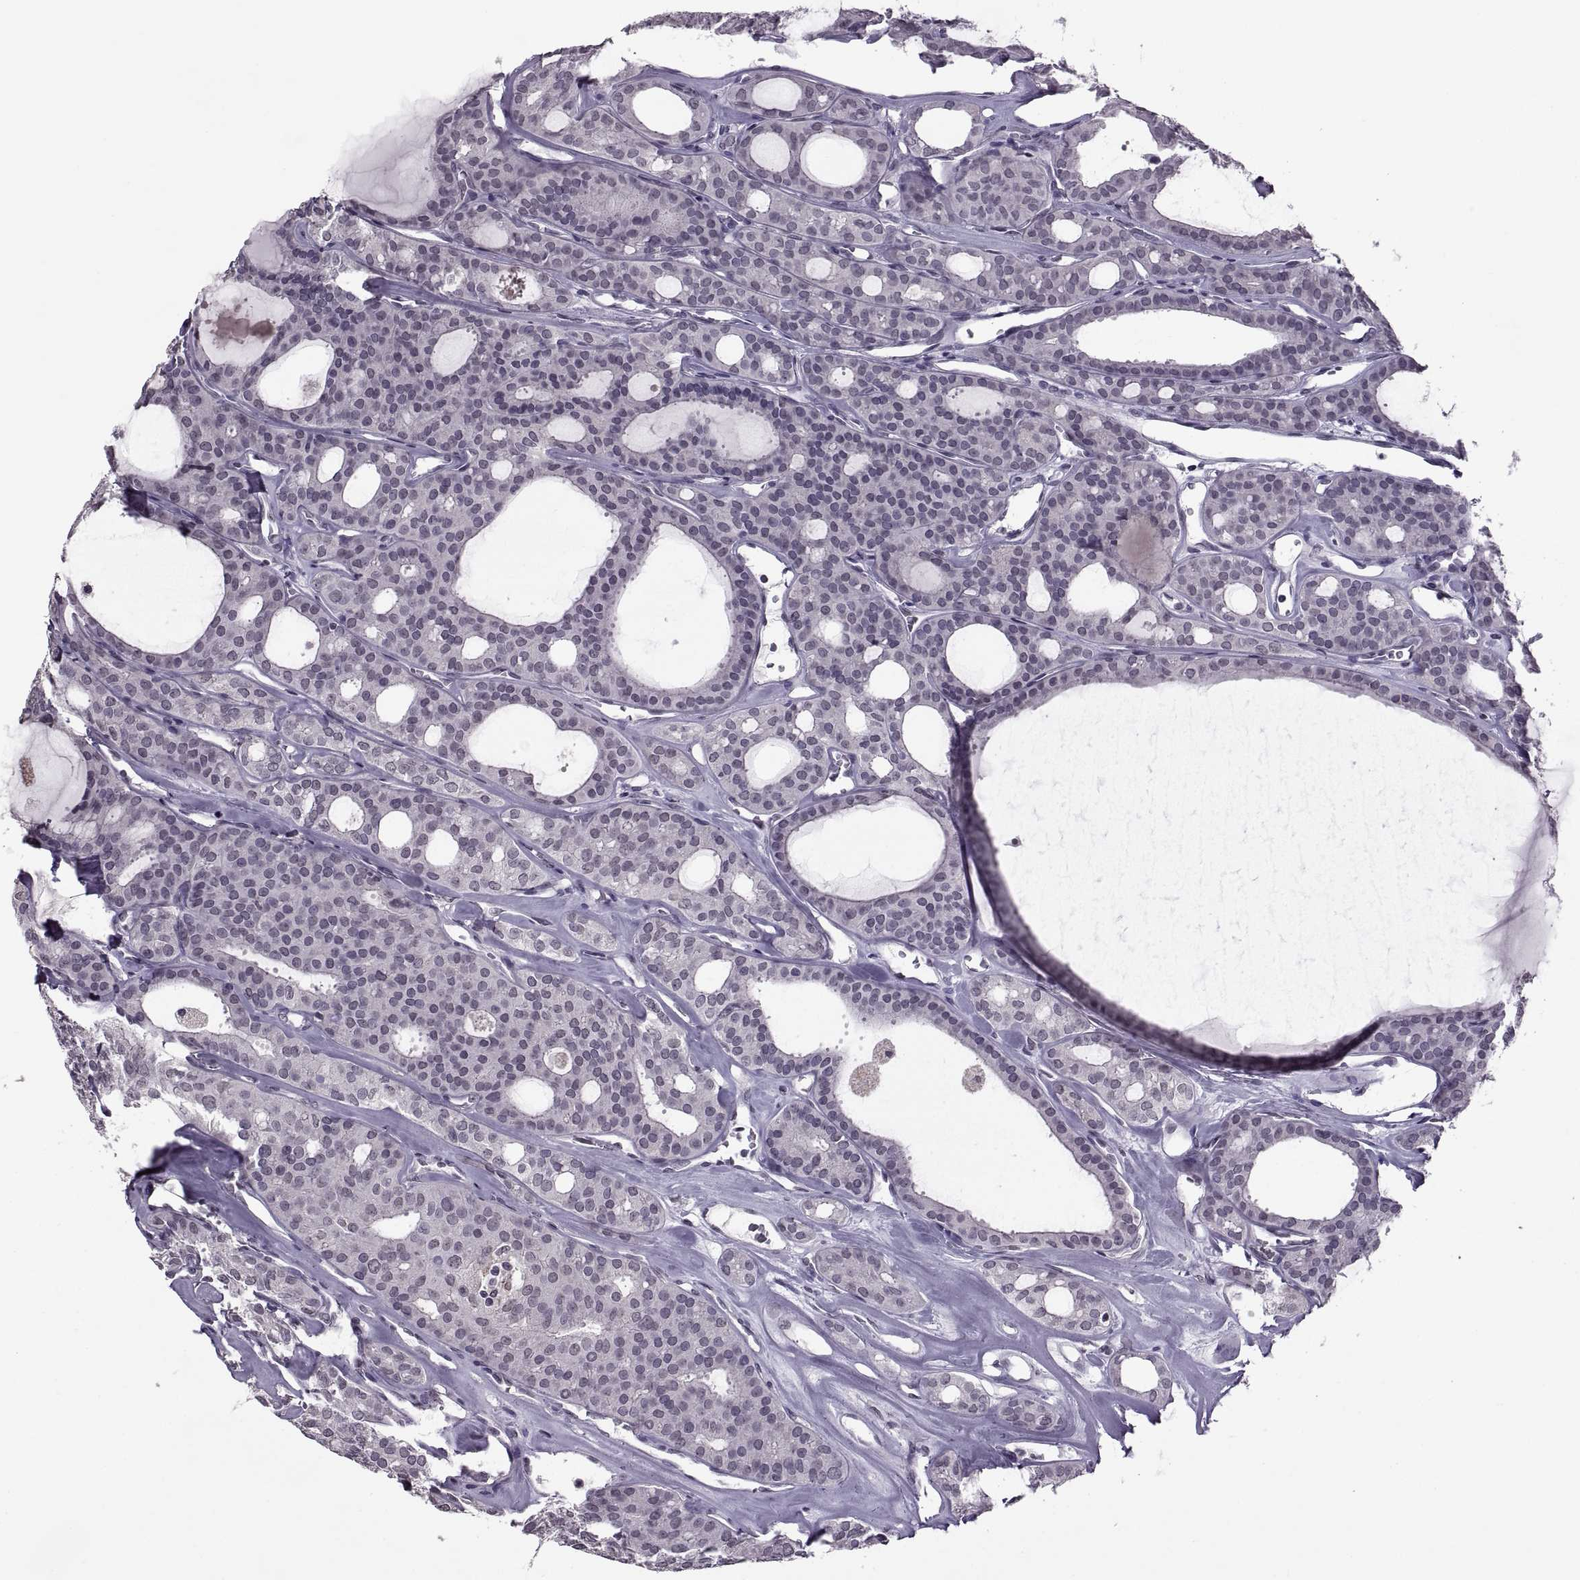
{"staining": {"intensity": "negative", "quantity": "none", "location": "none"}, "tissue": "thyroid cancer", "cell_type": "Tumor cells", "image_type": "cancer", "snomed": [{"axis": "morphology", "description": "Follicular adenoma carcinoma, NOS"}, {"axis": "topography", "description": "Thyroid gland"}], "caption": "DAB (3,3'-diaminobenzidine) immunohistochemical staining of human thyroid cancer (follicular adenoma carcinoma) exhibits no significant positivity in tumor cells.", "gene": "OTP", "patient": {"sex": "male", "age": 75}}